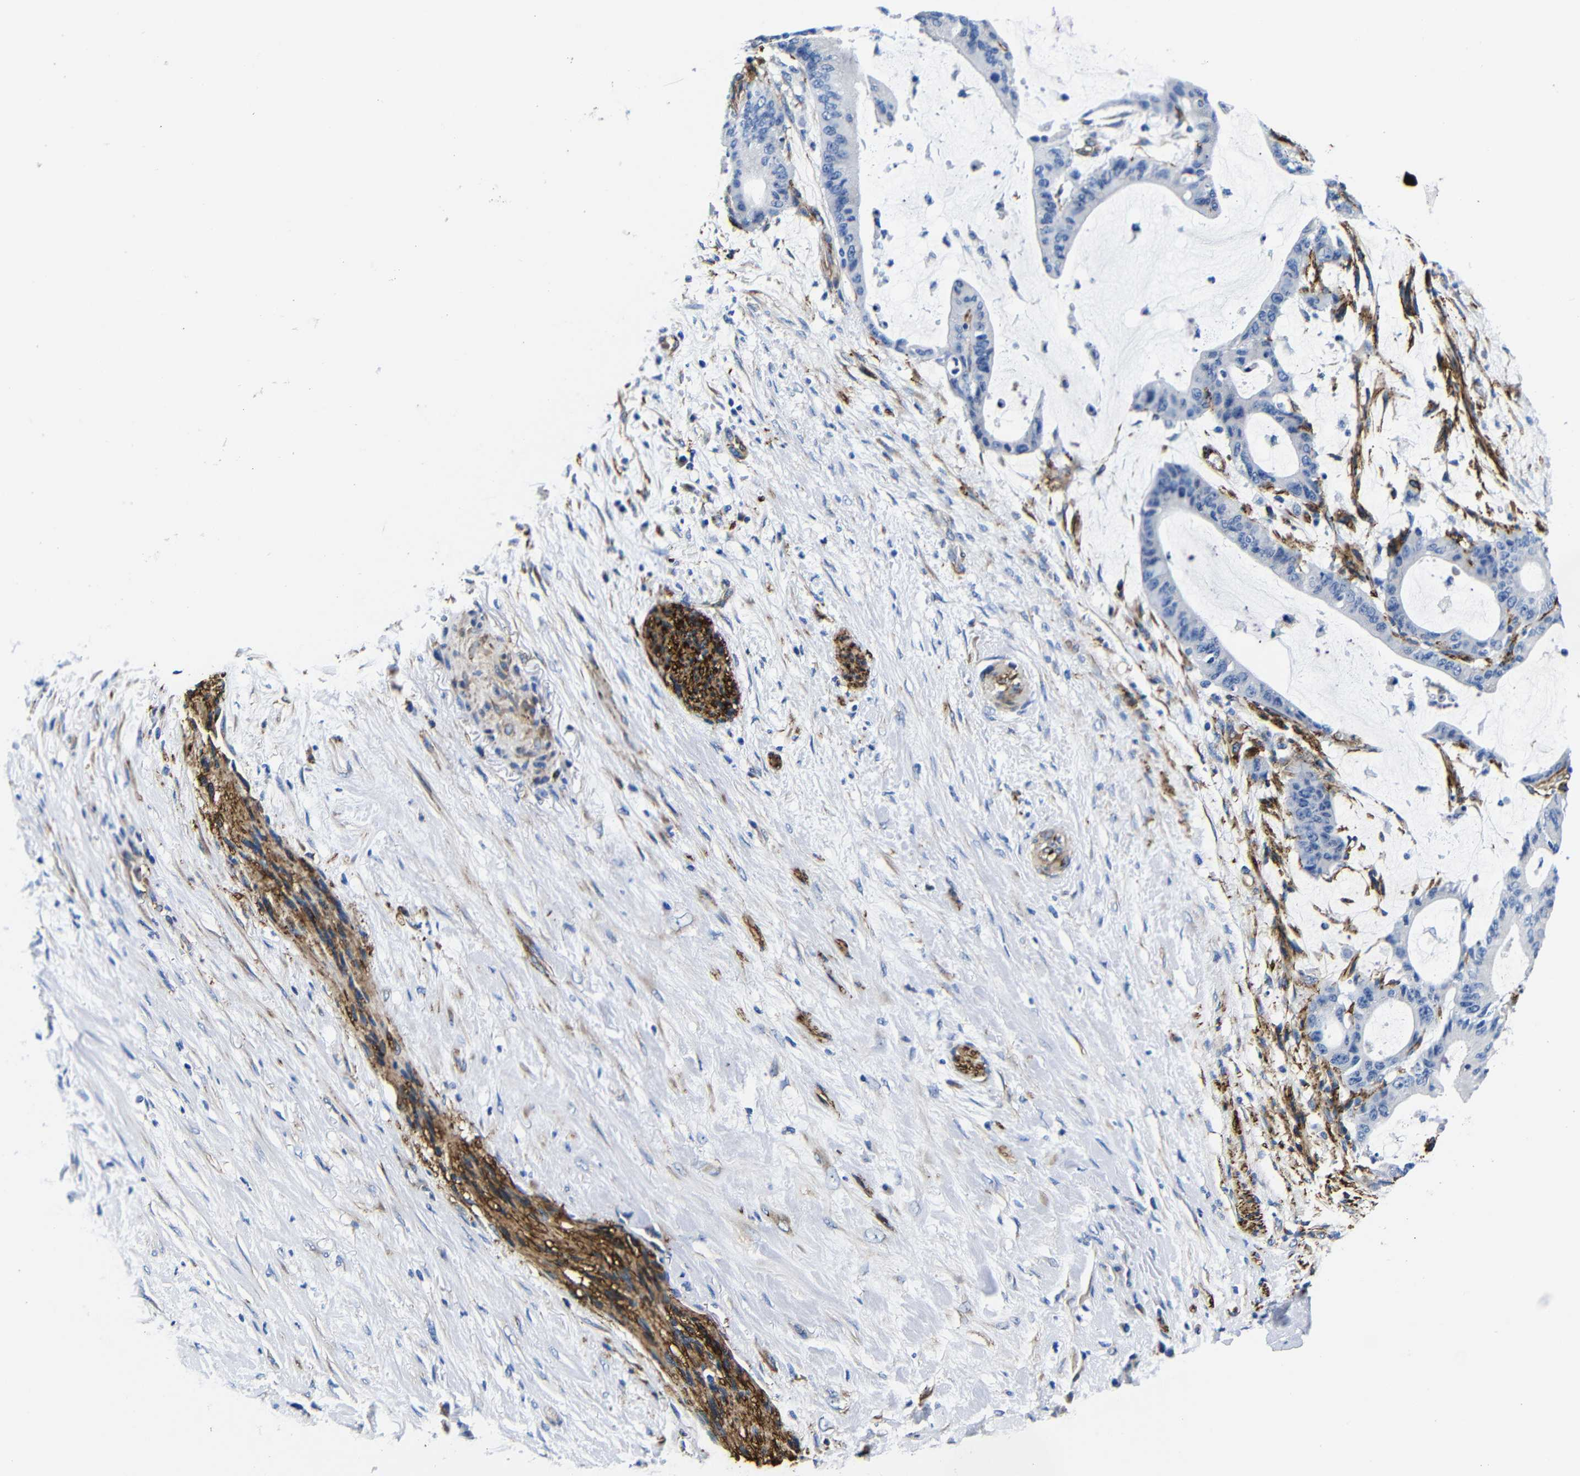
{"staining": {"intensity": "negative", "quantity": "none", "location": "none"}, "tissue": "liver cancer", "cell_type": "Tumor cells", "image_type": "cancer", "snomed": [{"axis": "morphology", "description": "Cholangiocarcinoma"}, {"axis": "topography", "description": "Liver"}], "caption": "This is an immunohistochemistry (IHC) photomicrograph of human liver cholangiocarcinoma. There is no expression in tumor cells.", "gene": "LRIG1", "patient": {"sex": "female", "age": 73}}